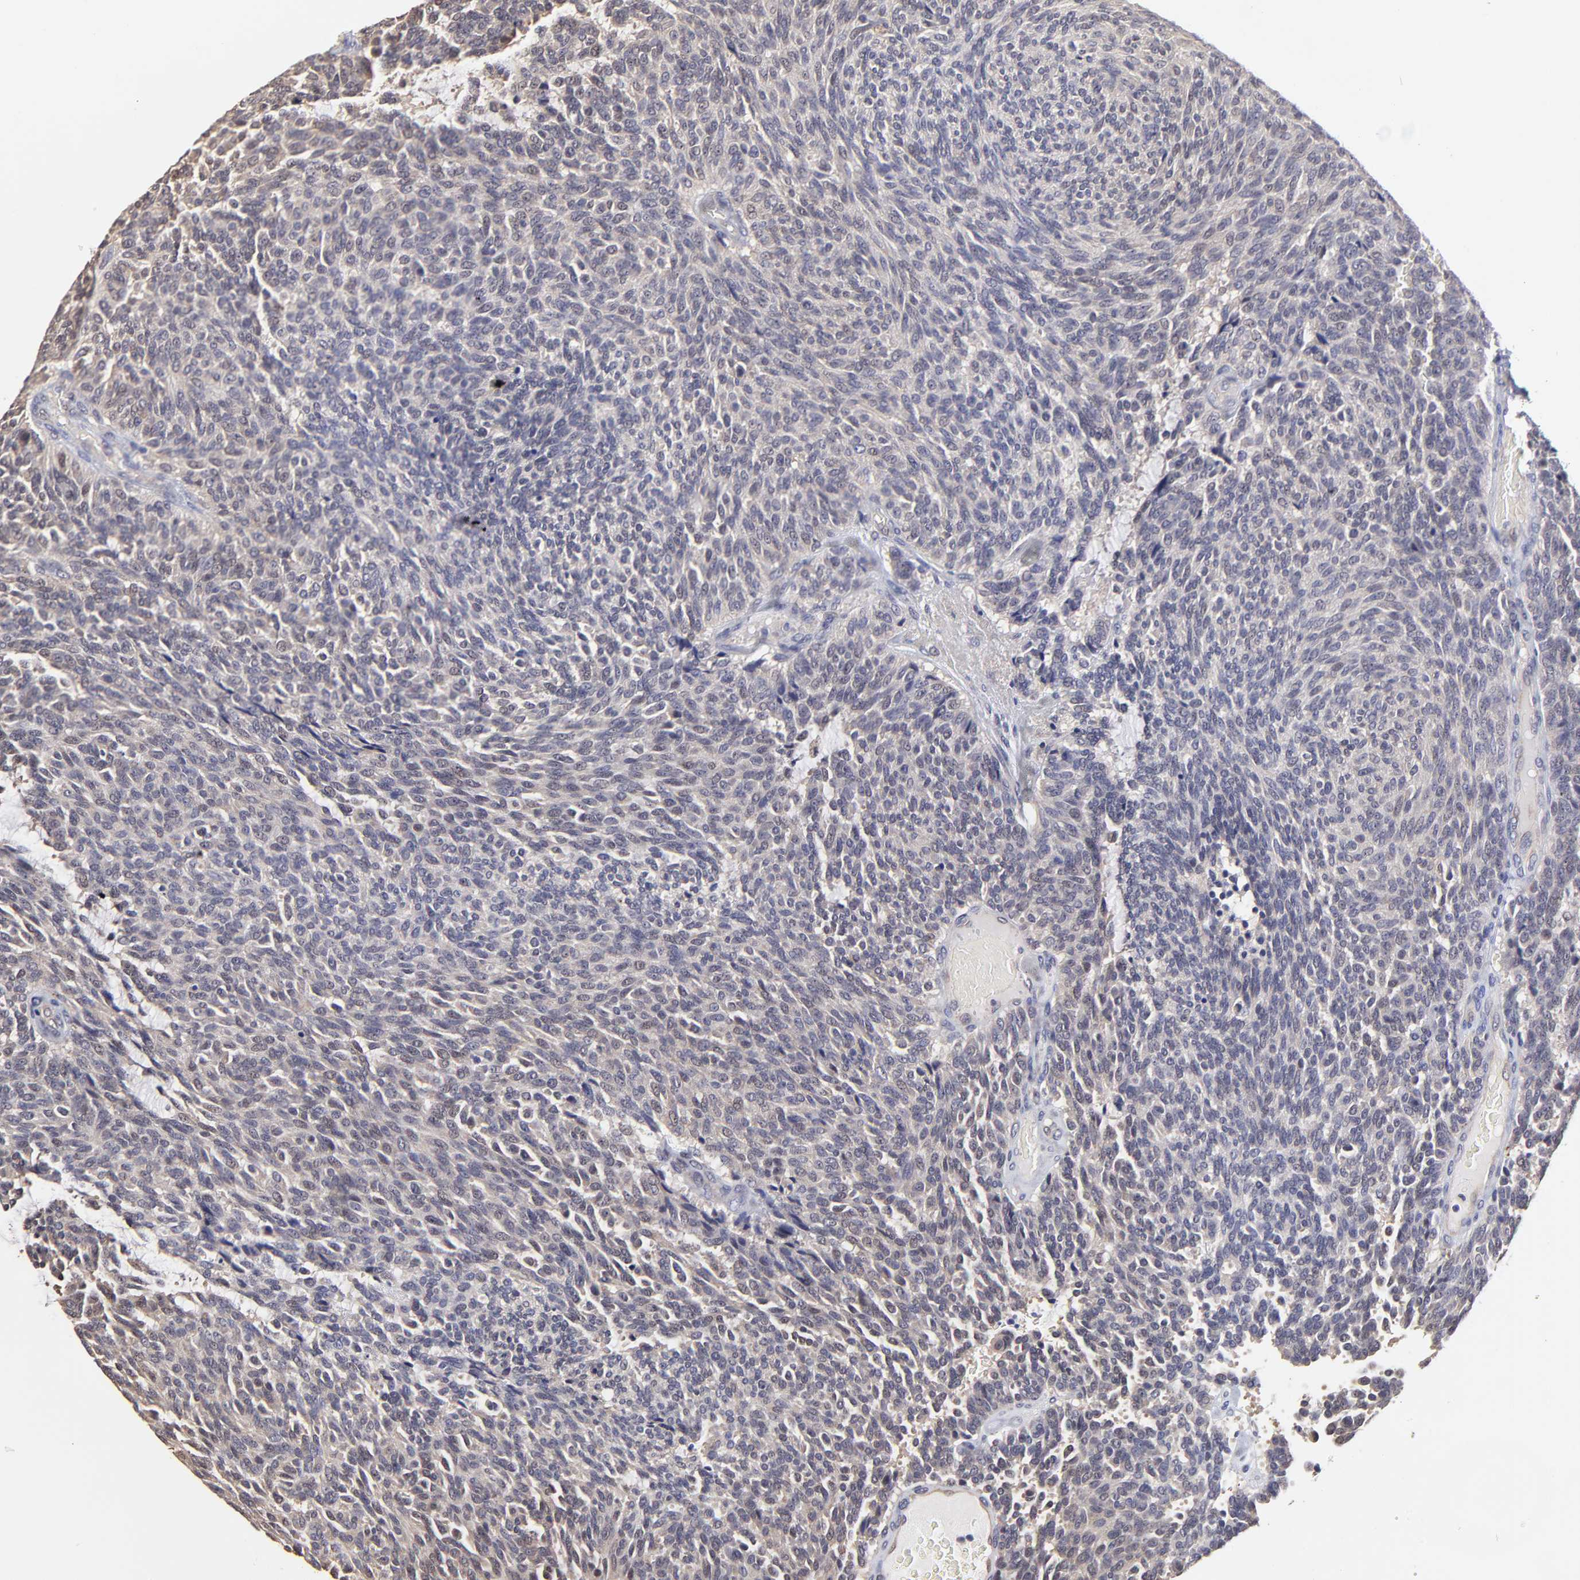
{"staining": {"intensity": "weak", "quantity": "25%-75%", "location": "cytoplasmic/membranous"}, "tissue": "carcinoid", "cell_type": "Tumor cells", "image_type": "cancer", "snomed": [{"axis": "morphology", "description": "Carcinoid, malignant, NOS"}, {"axis": "topography", "description": "Pancreas"}], "caption": "Carcinoid stained for a protein (brown) displays weak cytoplasmic/membranous positive expression in approximately 25%-75% of tumor cells.", "gene": "ZNF10", "patient": {"sex": "female", "age": 54}}